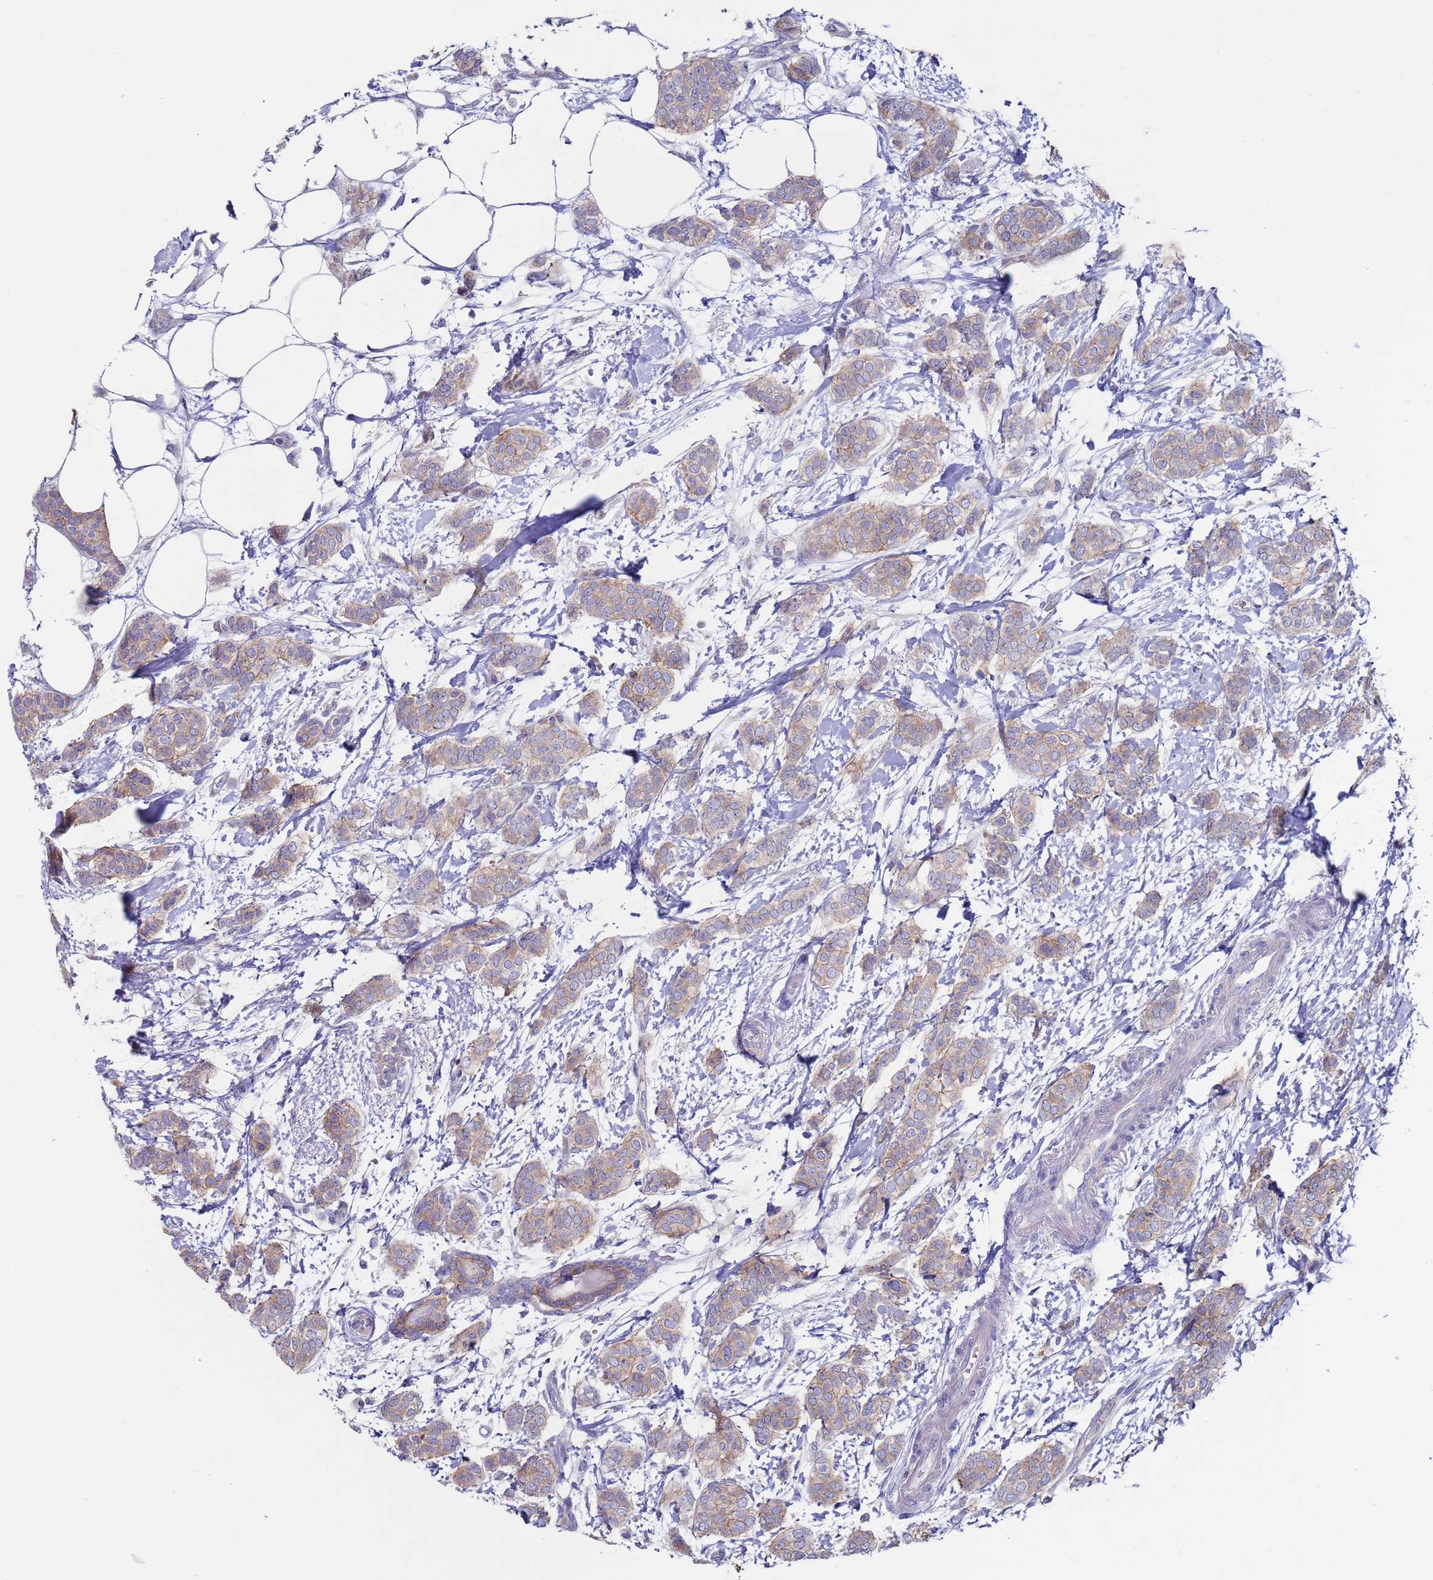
{"staining": {"intensity": "weak", "quantity": ">75%", "location": "cytoplasmic/membranous"}, "tissue": "breast cancer", "cell_type": "Tumor cells", "image_type": "cancer", "snomed": [{"axis": "morphology", "description": "Duct carcinoma"}, {"axis": "topography", "description": "Breast"}], "caption": "Breast cancer (intraductal carcinoma) was stained to show a protein in brown. There is low levels of weak cytoplasmic/membranous expression in approximately >75% of tumor cells.", "gene": "KRTCAP3", "patient": {"sex": "female", "age": 72}}